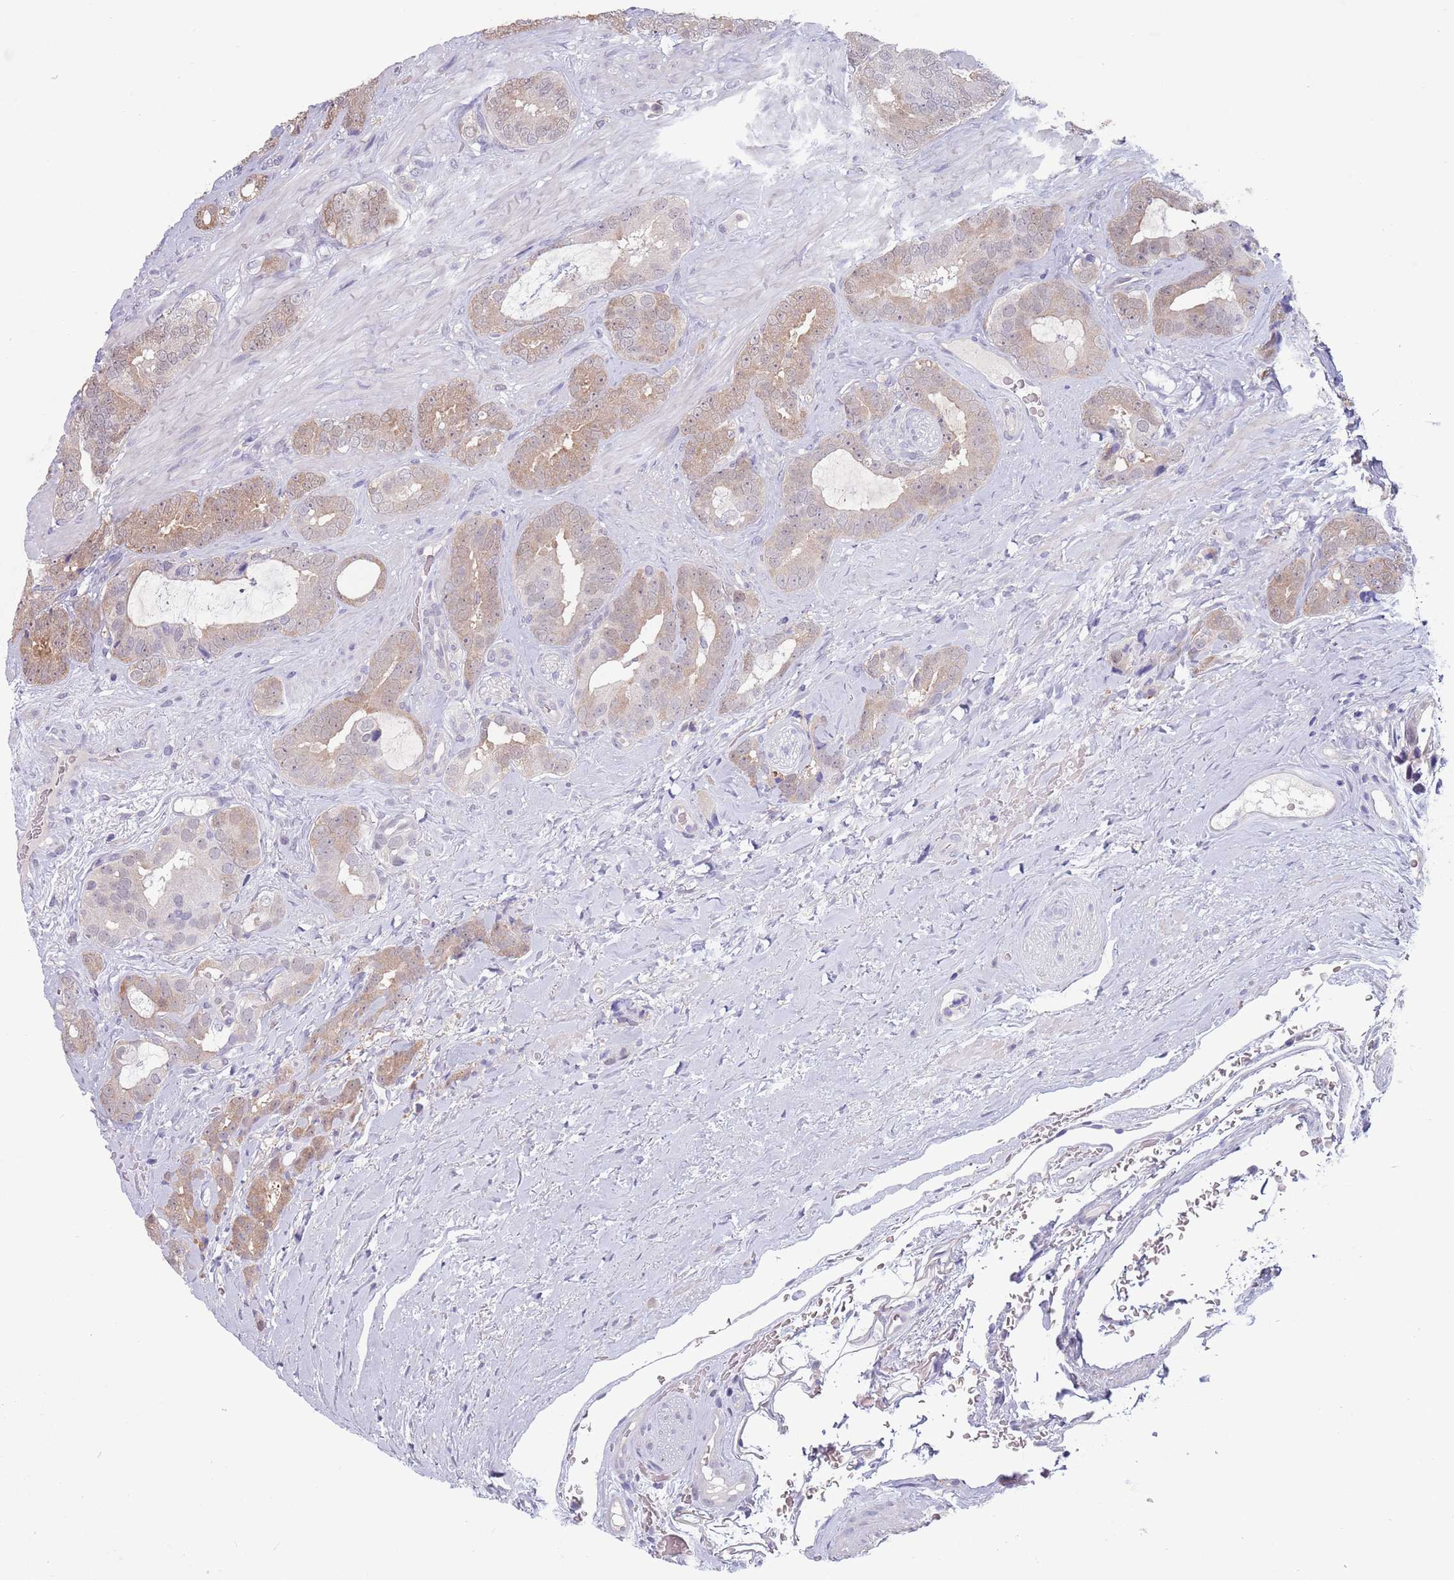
{"staining": {"intensity": "weak", "quantity": ">75%", "location": "cytoplasmic/membranous,nuclear"}, "tissue": "prostate cancer", "cell_type": "Tumor cells", "image_type": "cancer", "snomed": [{"axis": "morphology", "description": "Adenocarcinoma, High grade"}, {"axis": "topography", "description": "Prostate"}], "caption": "Immunohistochemical staining of human prostate high-grade adenocarcinoma reveals low levels of weak cytoplasmic/membranous and nuclear protein staining in about >75% of tumor cells. (DAB (3,3'-diaminobenzidine) = brown stain, brightfield microscopy at high magnification).", "gene": "CLNS1A", "patient": {"sex": "male", "age": 71}}